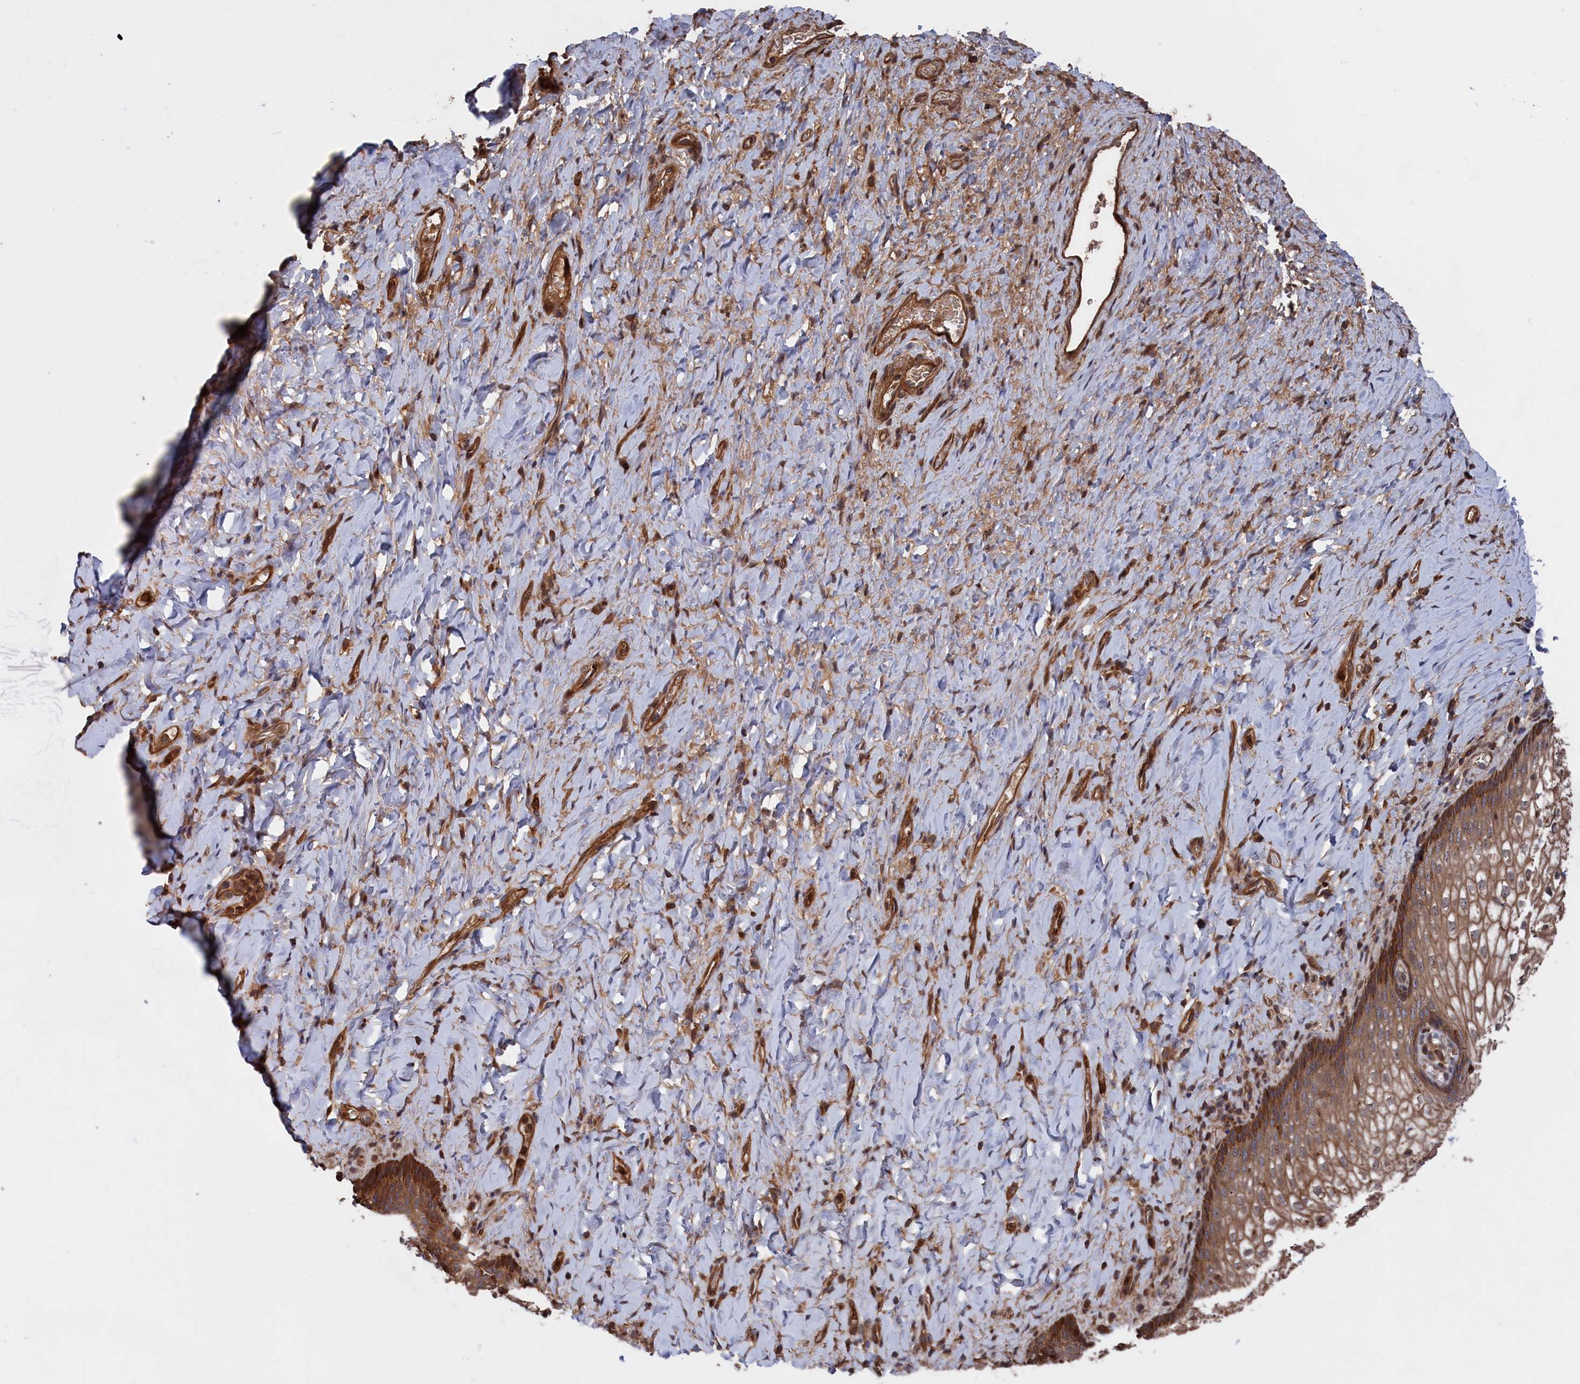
{"staining": {"intensity": "moderate", "quantity": ">75%", "location": "cytoplasmic/membranous,nuclear"}, "tissue": "vagina", "cell_type": "Squamous epithelial cells", "image_type": "normal", "snomed": [{"axis": "morphology", "description": "Normal tissue, NOS"}, {"axis": "topography", "description": "Vagina"}], "caption": "Squamous epithelial cells reveal medium levels of moderate cytoplasmic/membranous,nuclear expression in about >75% of cells in unremarkable vagina.", "gene": "PLA2G15", "patient": {"sex": "female", "age": 60}}